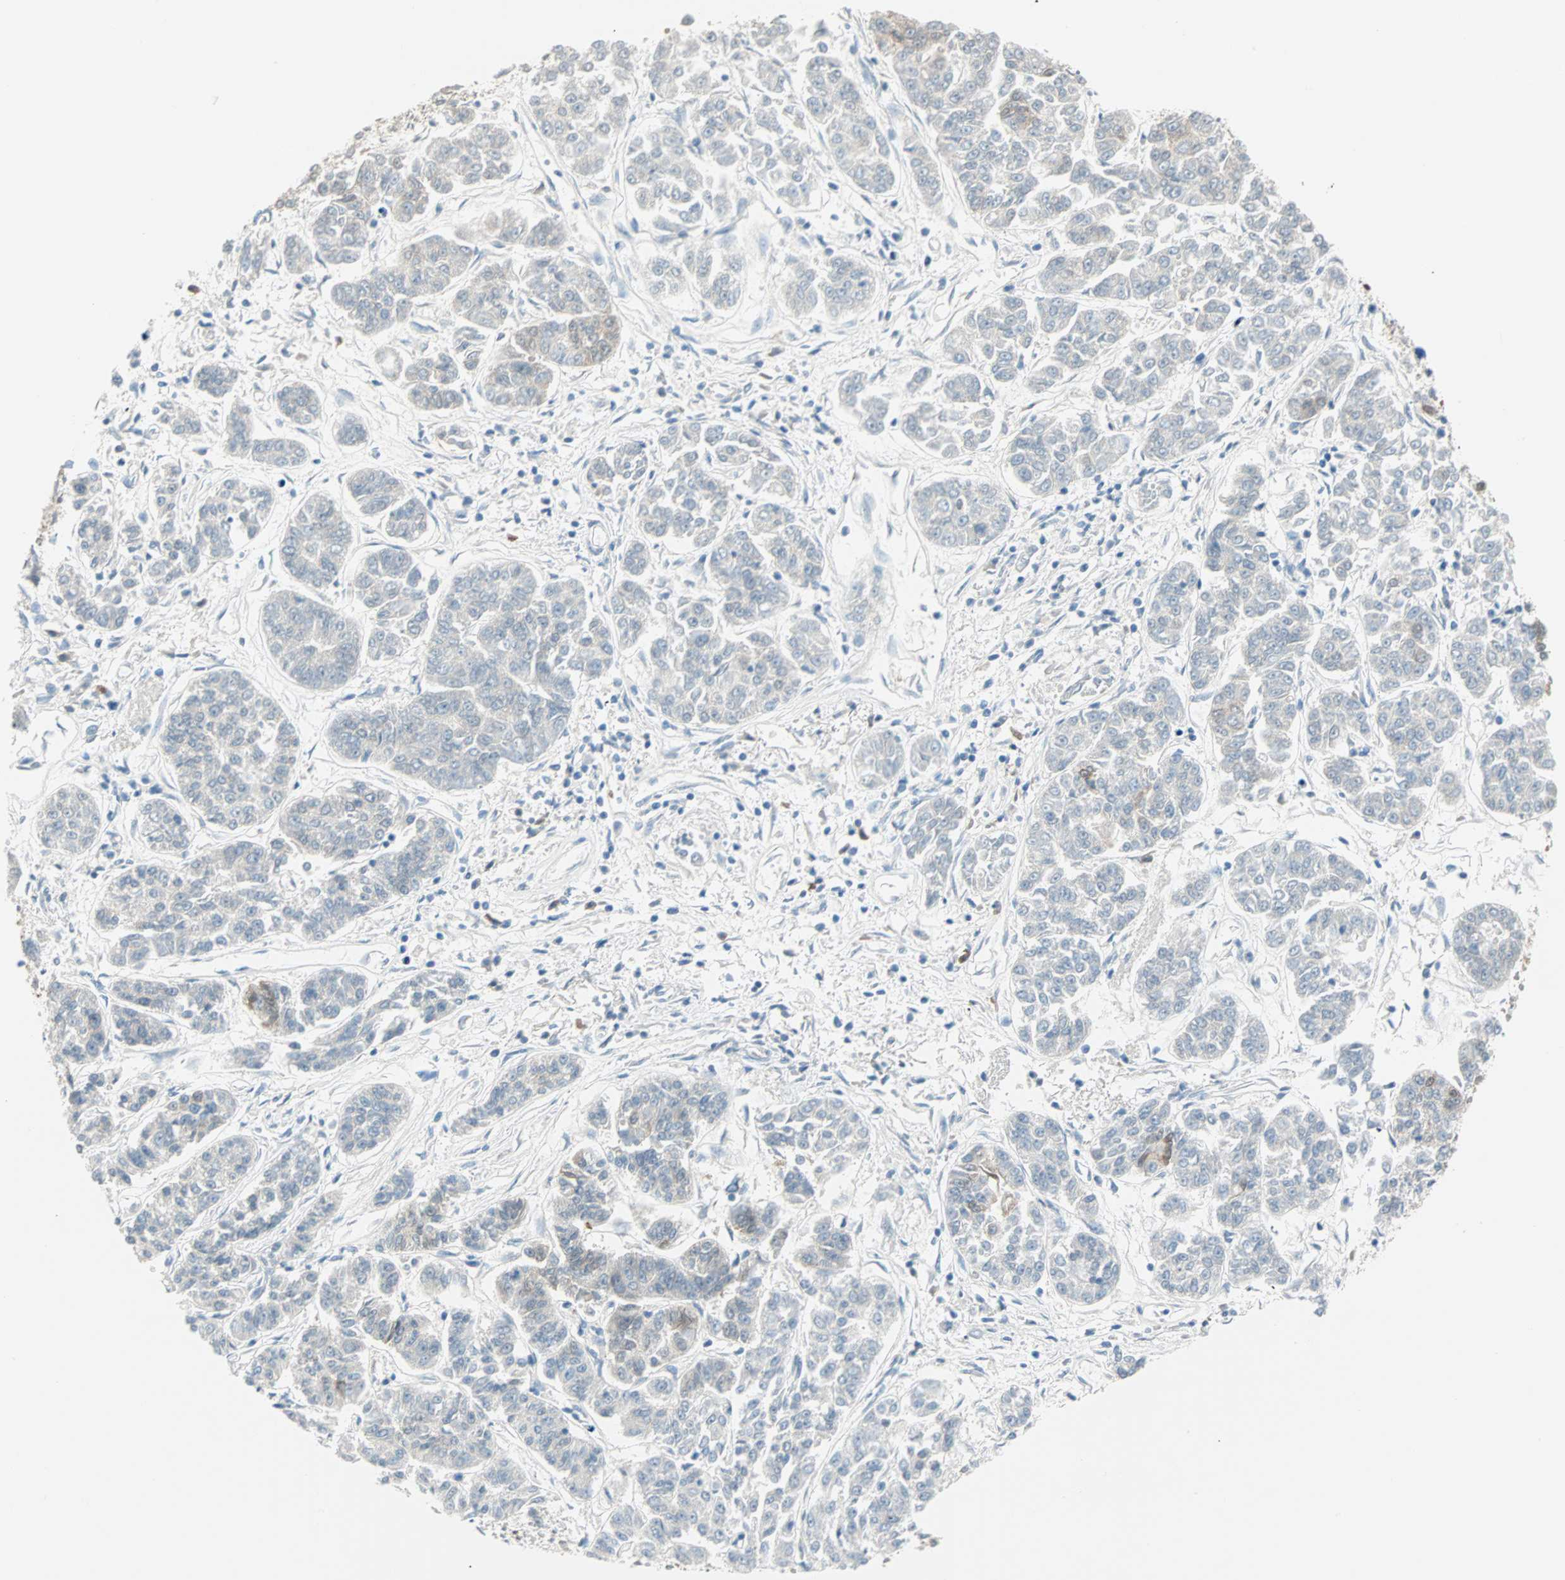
{"staining": {"intensity": "weak", "quantity": "<25%", "location": "cytoplasmic/membranous"}, "tissue": "lung cancer", "cell_type": "Tumor cells", "image_type": "cancer", "snomed": [{"axis": "morphology", "description": "Adenocarcinoma, NOS"}, {"axis": "topography", "description": "Lung"}], "caption": "Lung cancer was stained to show a protein in brown. There is no significant positivity in tumor cells.", "gene": "ATF6", "patient": {"sex": "male", "age": 84}}